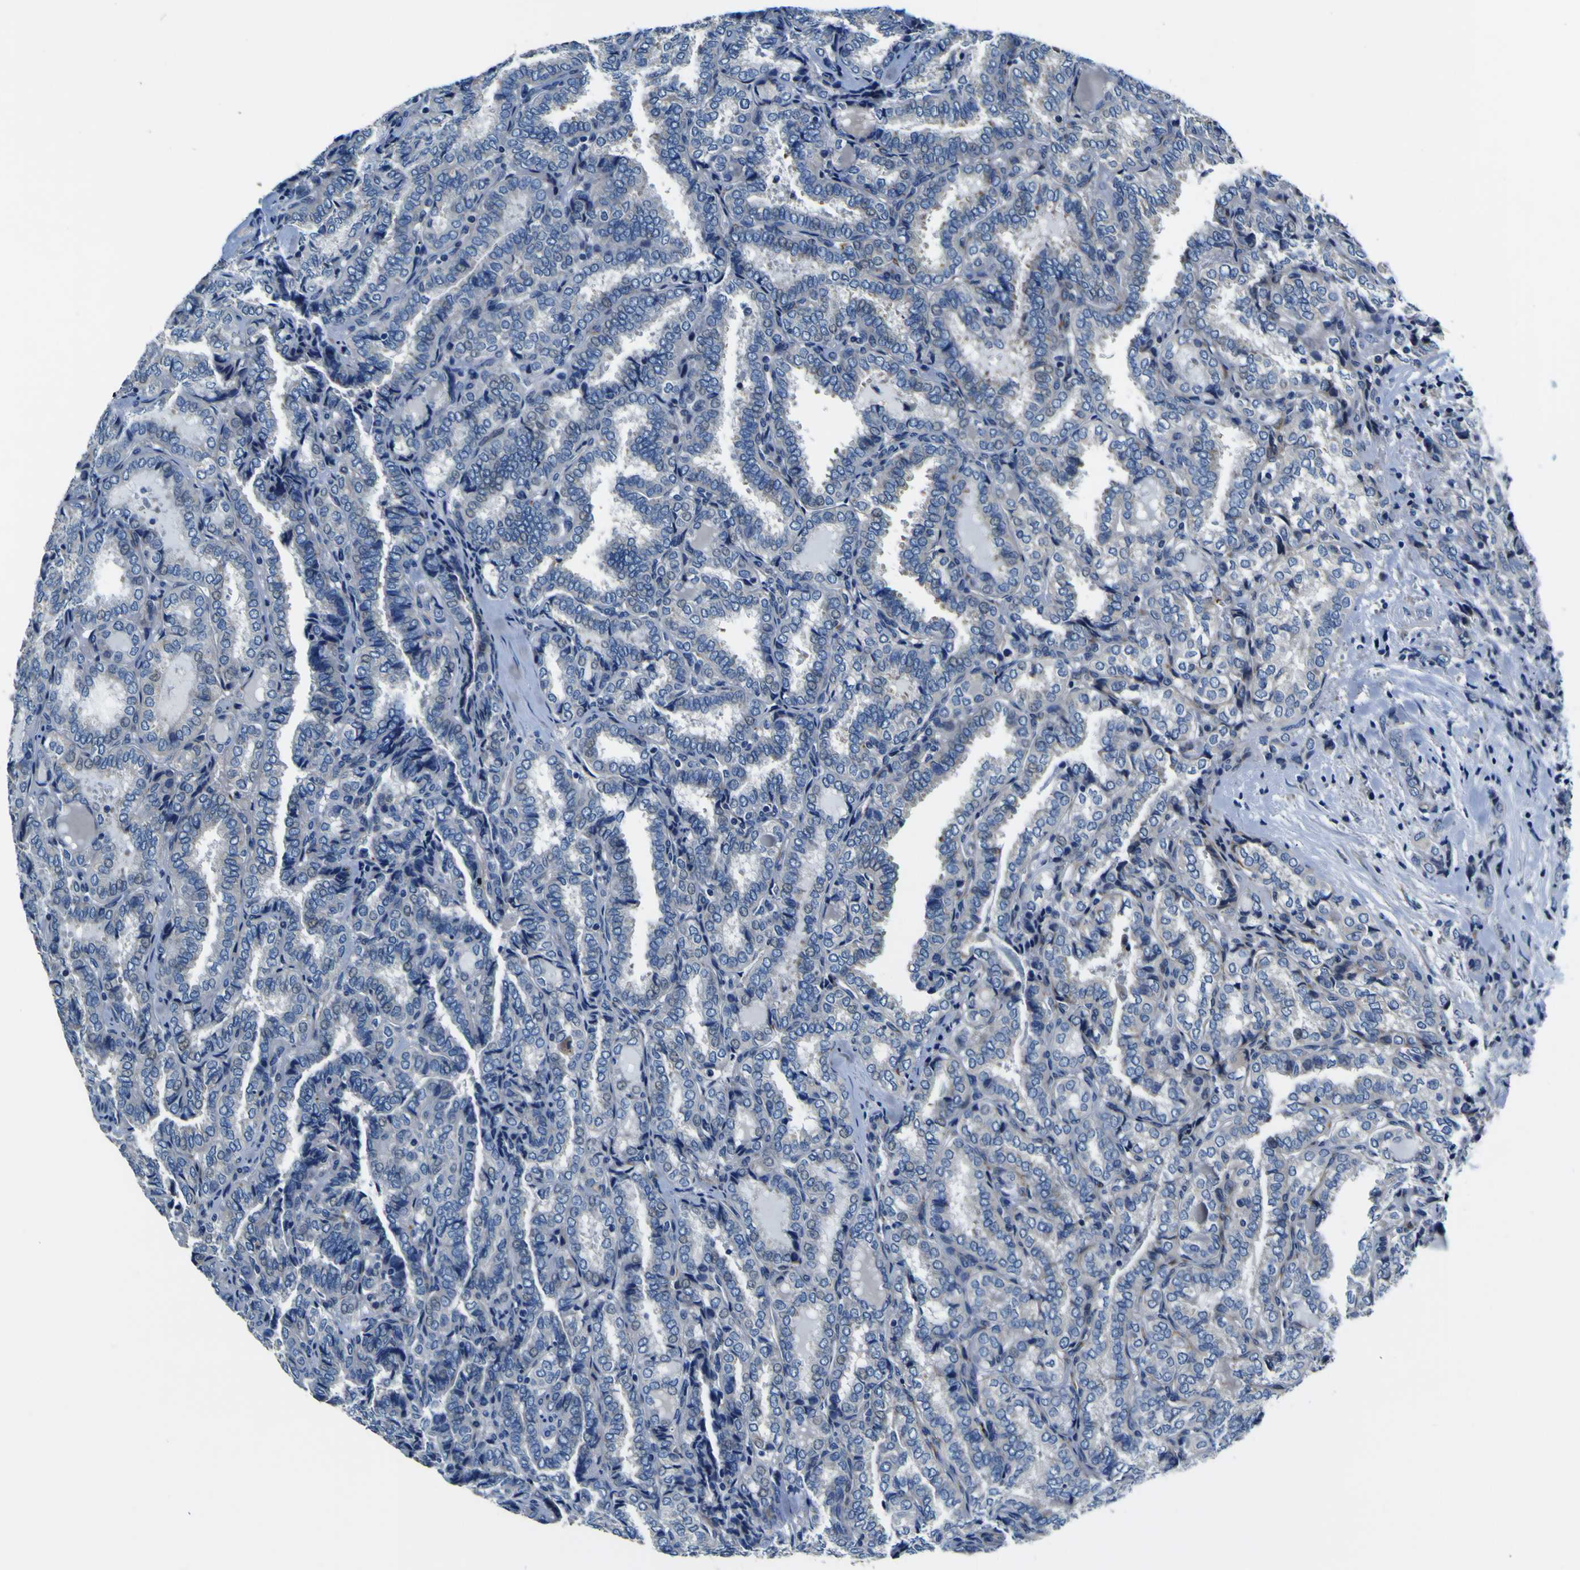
{"staining": {"intensity": "negative", "quantity": "none", "location": "none"}, "tissue": "thyroid cancer", "cell_type": "Tumor cells", "image_type": "cancer", "snomed": [{"axis": "morphology", "description": "Normal tissue, NOS"}, {"axis": "morphology", "description": "Papillary adenocarcinoma, NOS"}, {"axis": "topography", "description": "Thyroid gland"}], "caption": "An immunohistochemistry micrograph of thyroid cancer (papillary adenocarcinoma) is shown. There is no staining in tumor cells of thyroid cancer (papillary adenocarcinoma).", "gene": "AGAP3", "patient": {"sex": "female", "age": 30}}